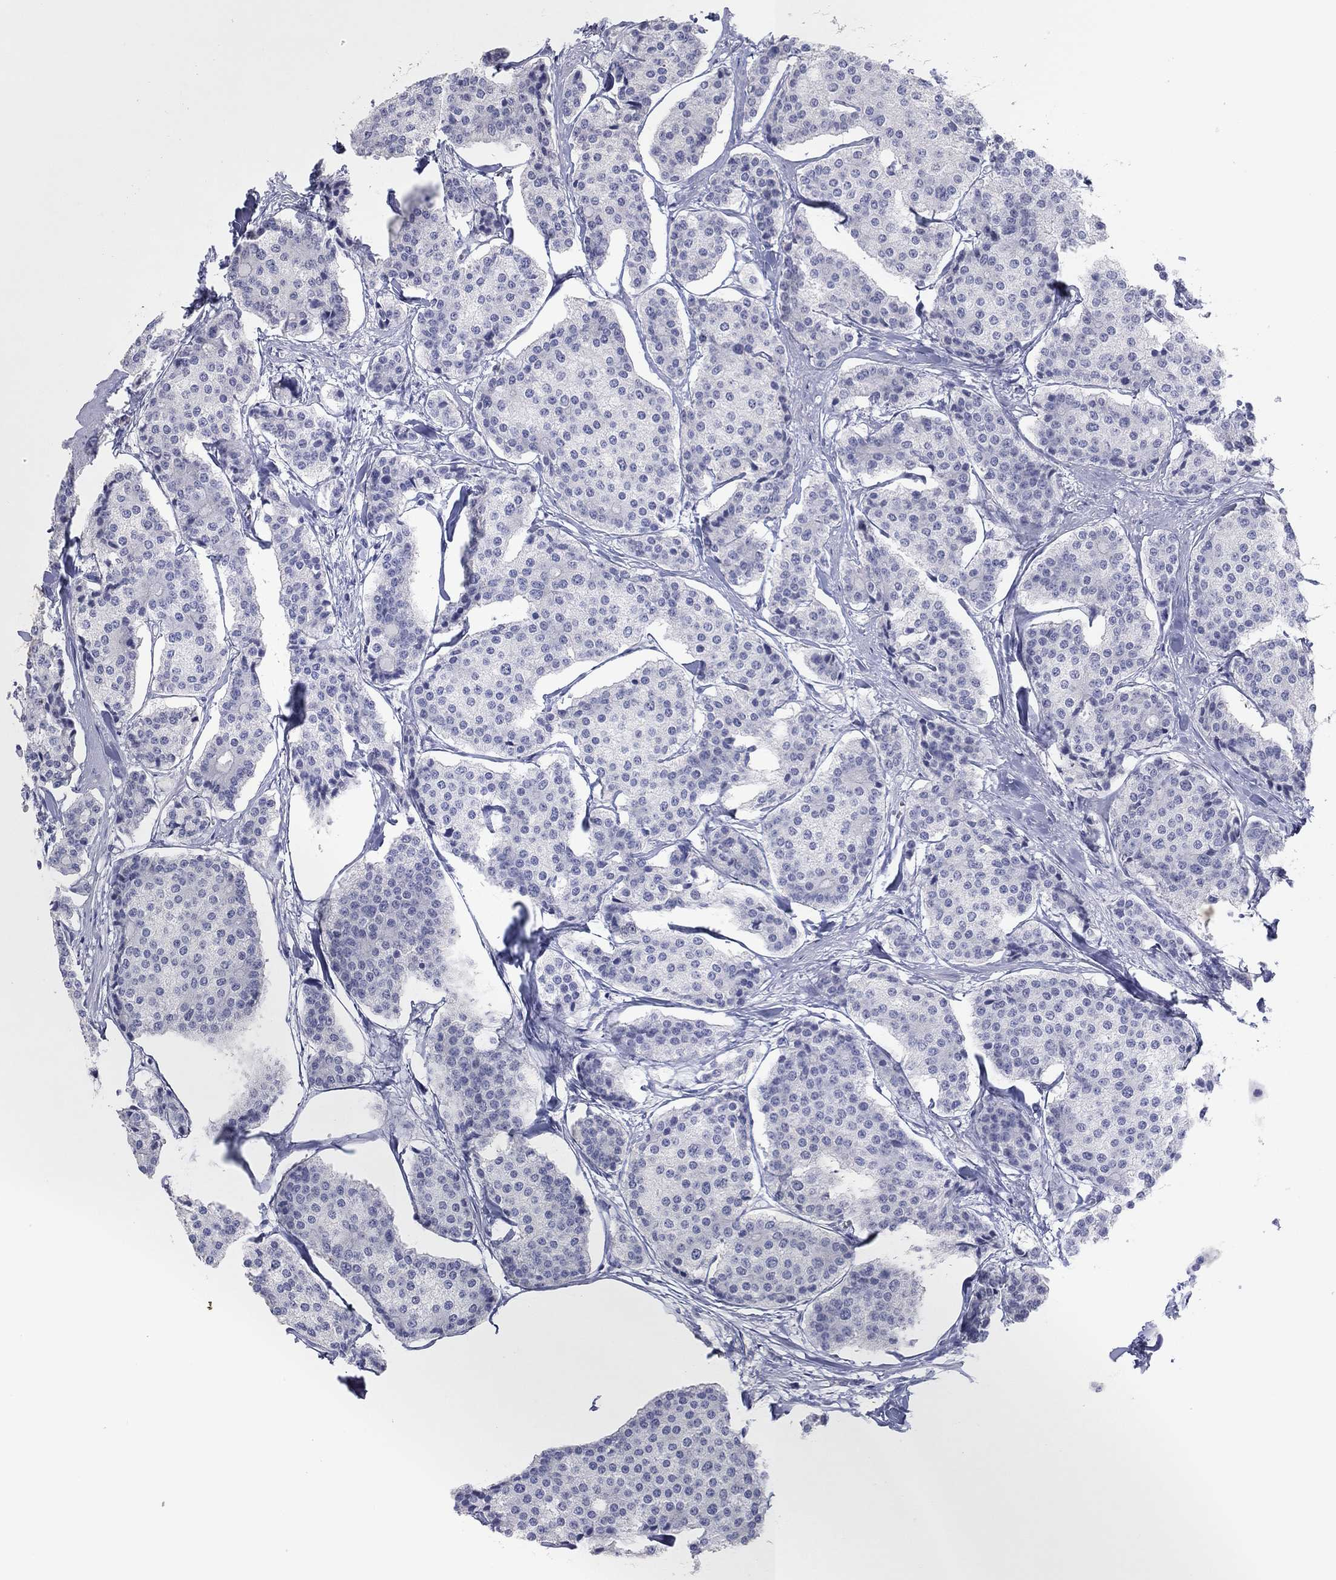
{"staining": {"intensity": "negative", "quantity": "none", "location": "none"}, "tissue": "carcinoid", "cell_type": "Tumor cells", "image_type": "cancer", "snomed": [{"axis": "morphology", "description": "Carcinoid, malignant, NOS"}, {"axis": "topography", "description": "Small intestine"}], "caption": "IHC of human carcinoid exhibits no staining in tumor cells.", "gene": "CPNE6", "patient": {"sex": "female", "age": 65}}